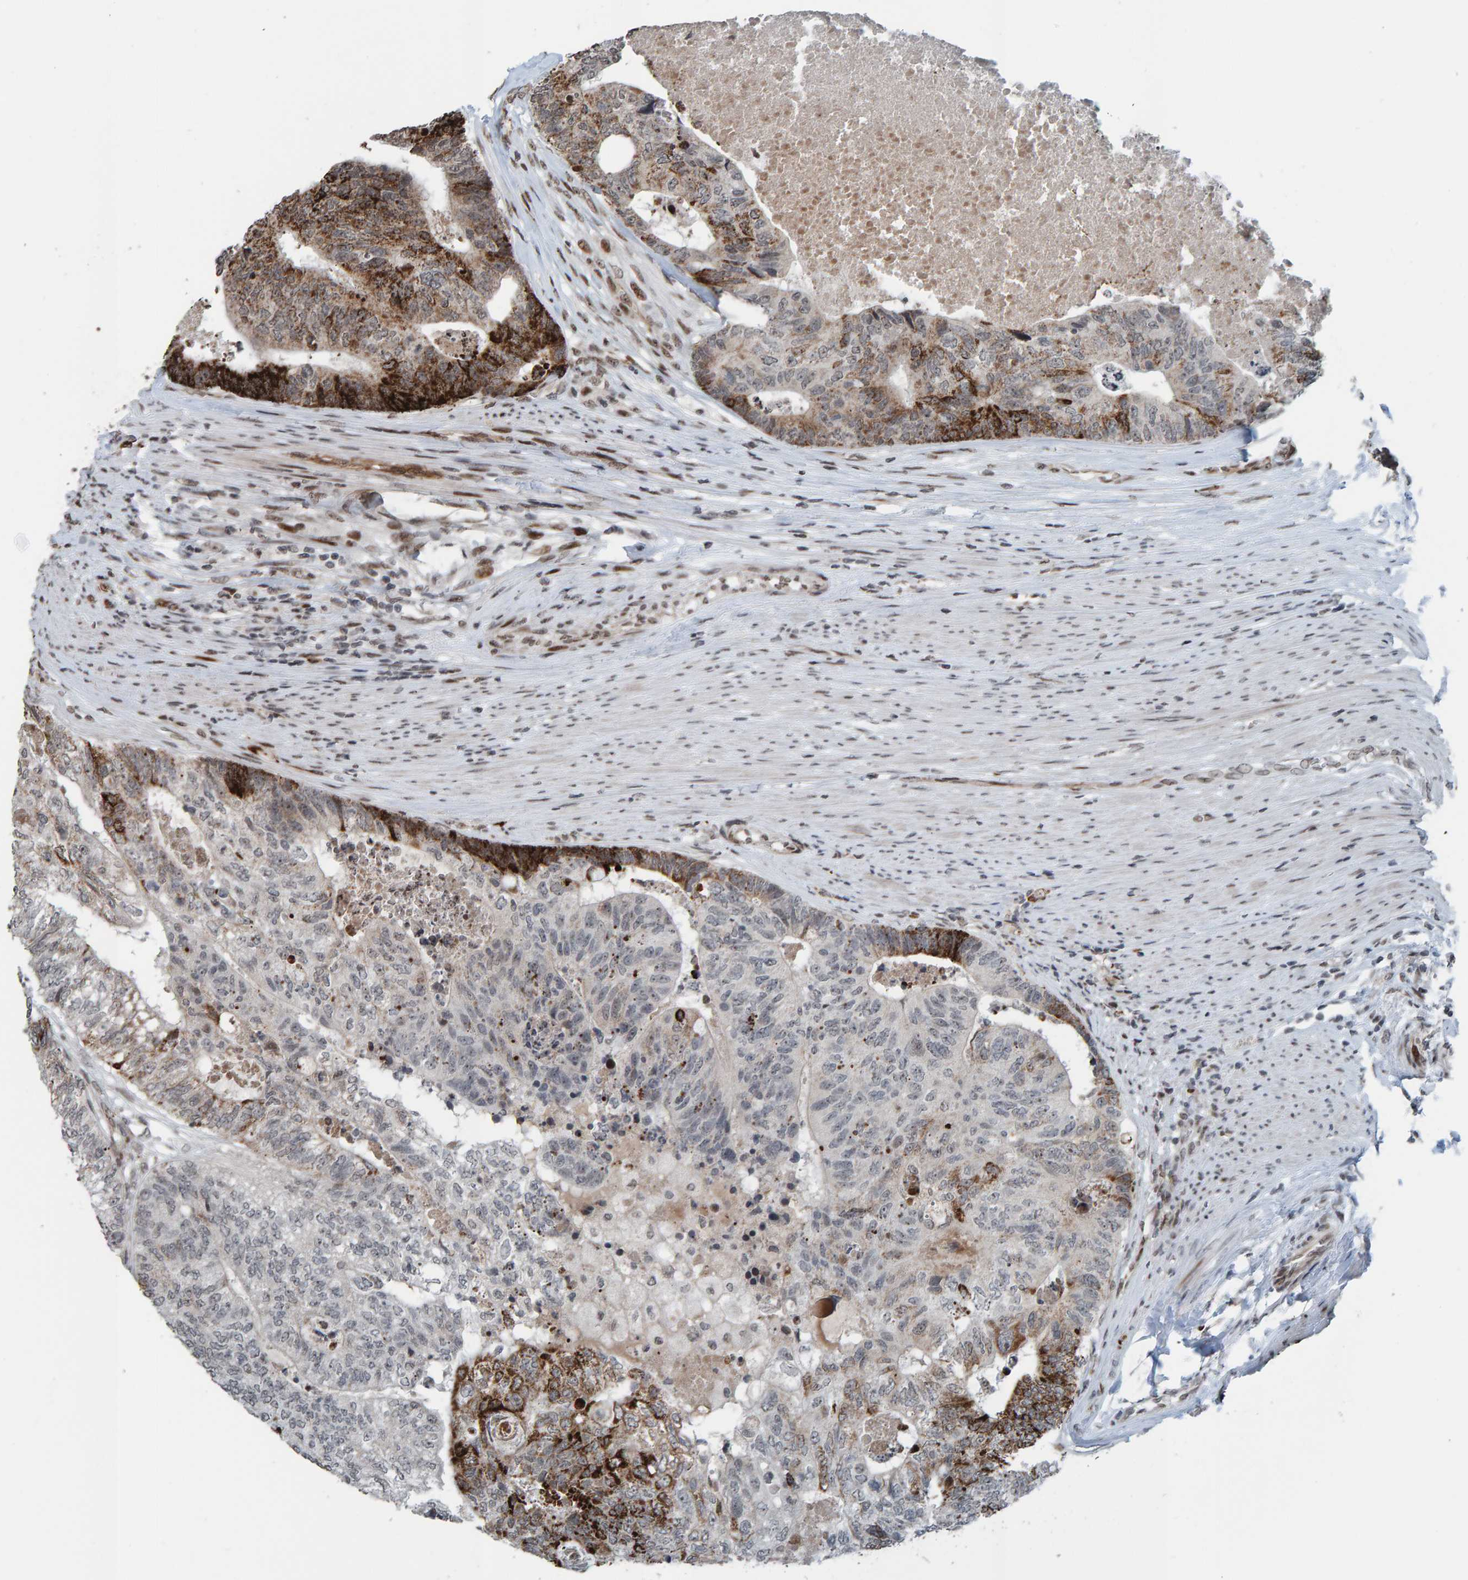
{"staining": {"intensity": "strong", "quantity": "25%-75%", "location": "cytoplasmic/membranous"}, "tissue": "colorectal cancer", "cell_type": "Tumor cells", "image_type": "cancer", "snomed": [{"axis": "morphology", "description": "Adenocarcinoma, NOS"}, {"axis": "topography", "description": "Colon"}], "caption": "An image showing strong cytoplasmic/membranous staining in approximately 25%-75% of tumor cells in colorectal cancer, as visualized by brown immunohistochemical staining.", "gene": "ZNF366", "patient": {"sex": "female", "age": 67}}